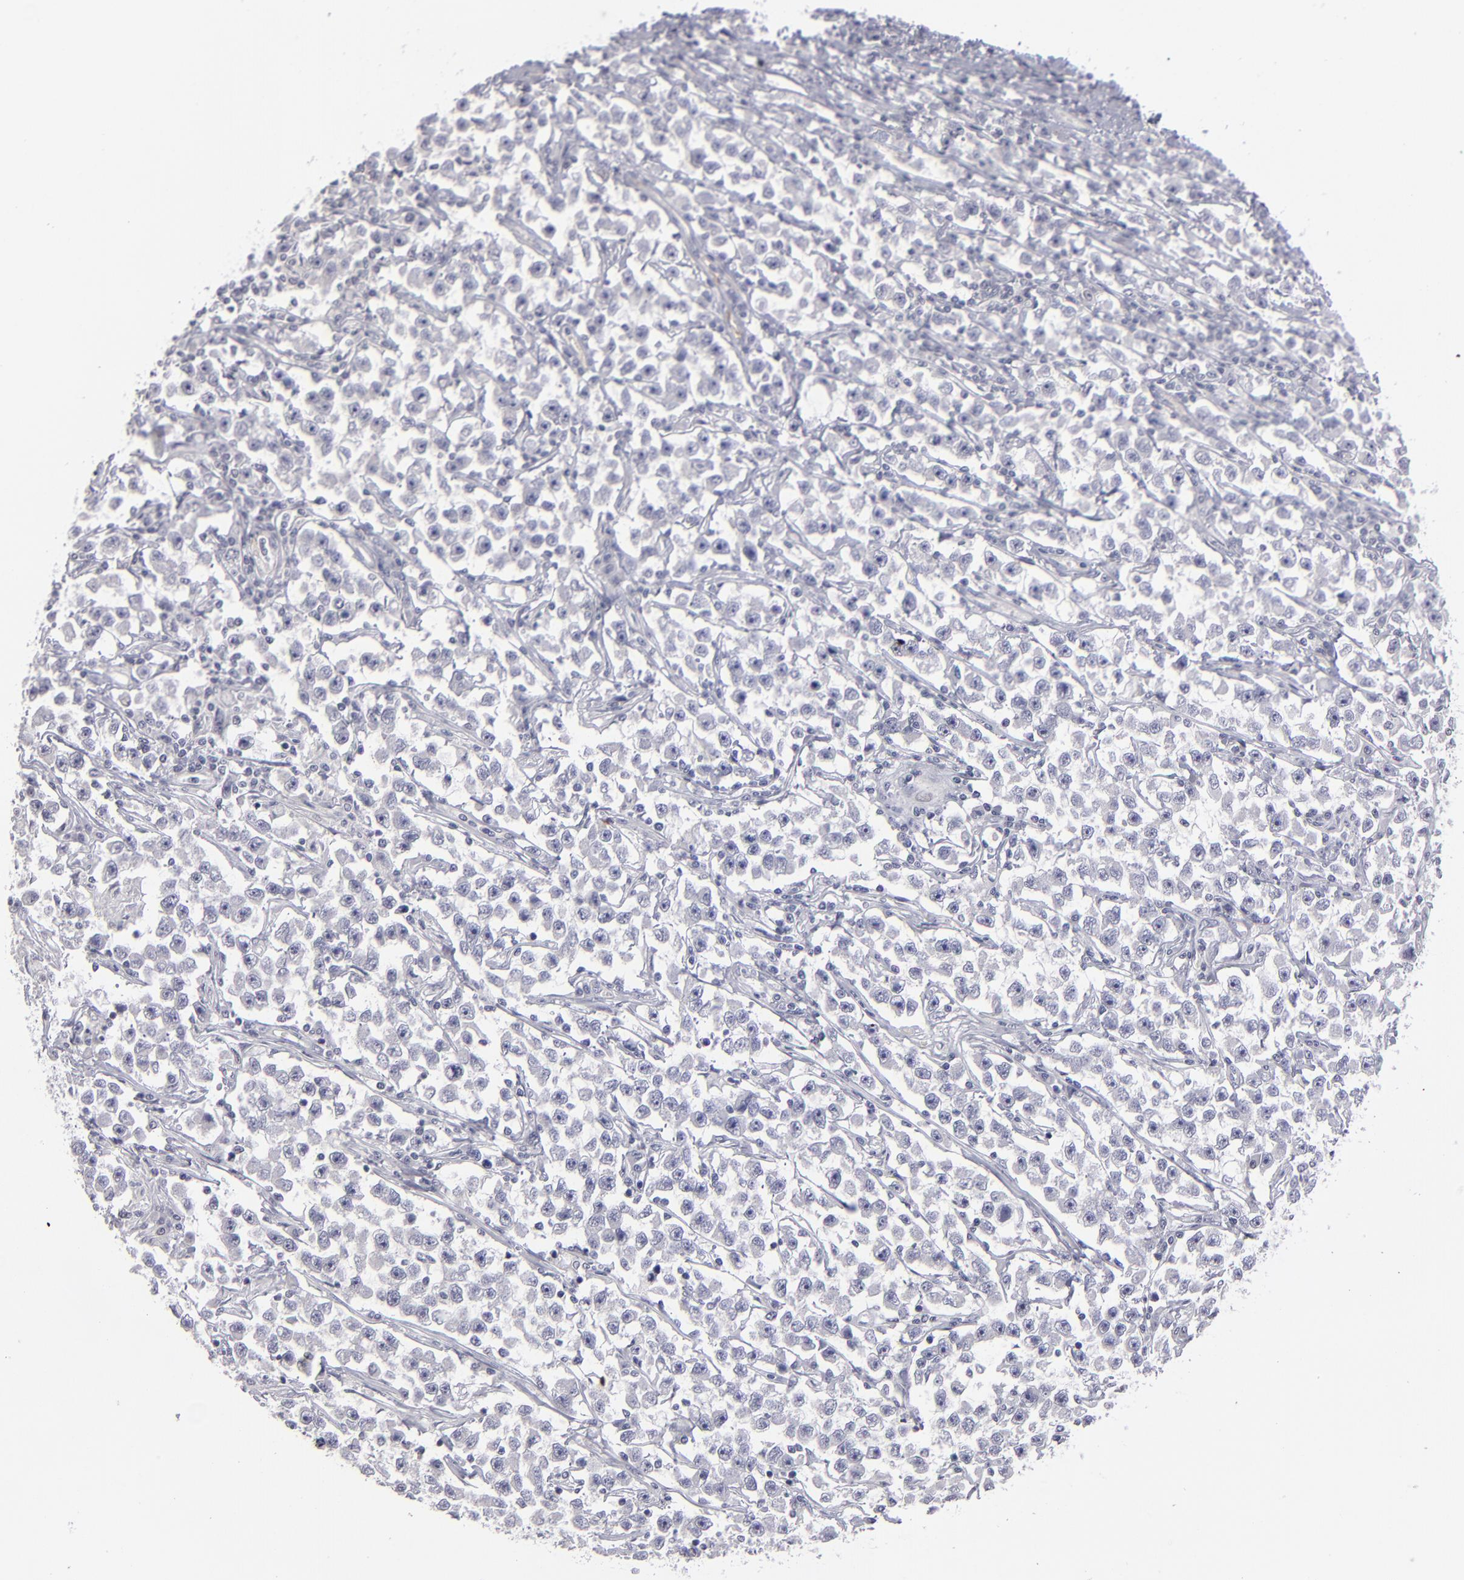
{"staining": {"intensity": "negative", "quantity": "none", "location": "none"}, "tissue": "testis cancer", "cell_type": "Tumor cells", "image_type": "cancer", "snomed": [{"axis": "morphology", "description": "Seminoma, NOS"}, {"axis": "topography", "description": "Testis"}], "caption": "Immunohistochemistry (IHC) of human seminoma (testis) reveals no positivity in tumor cells. (Immunohistochemistry (IHC), brightfield microscopy, high magnification).", "gene": "CADM3", "patient": {"sex": "male", "age": 33}}